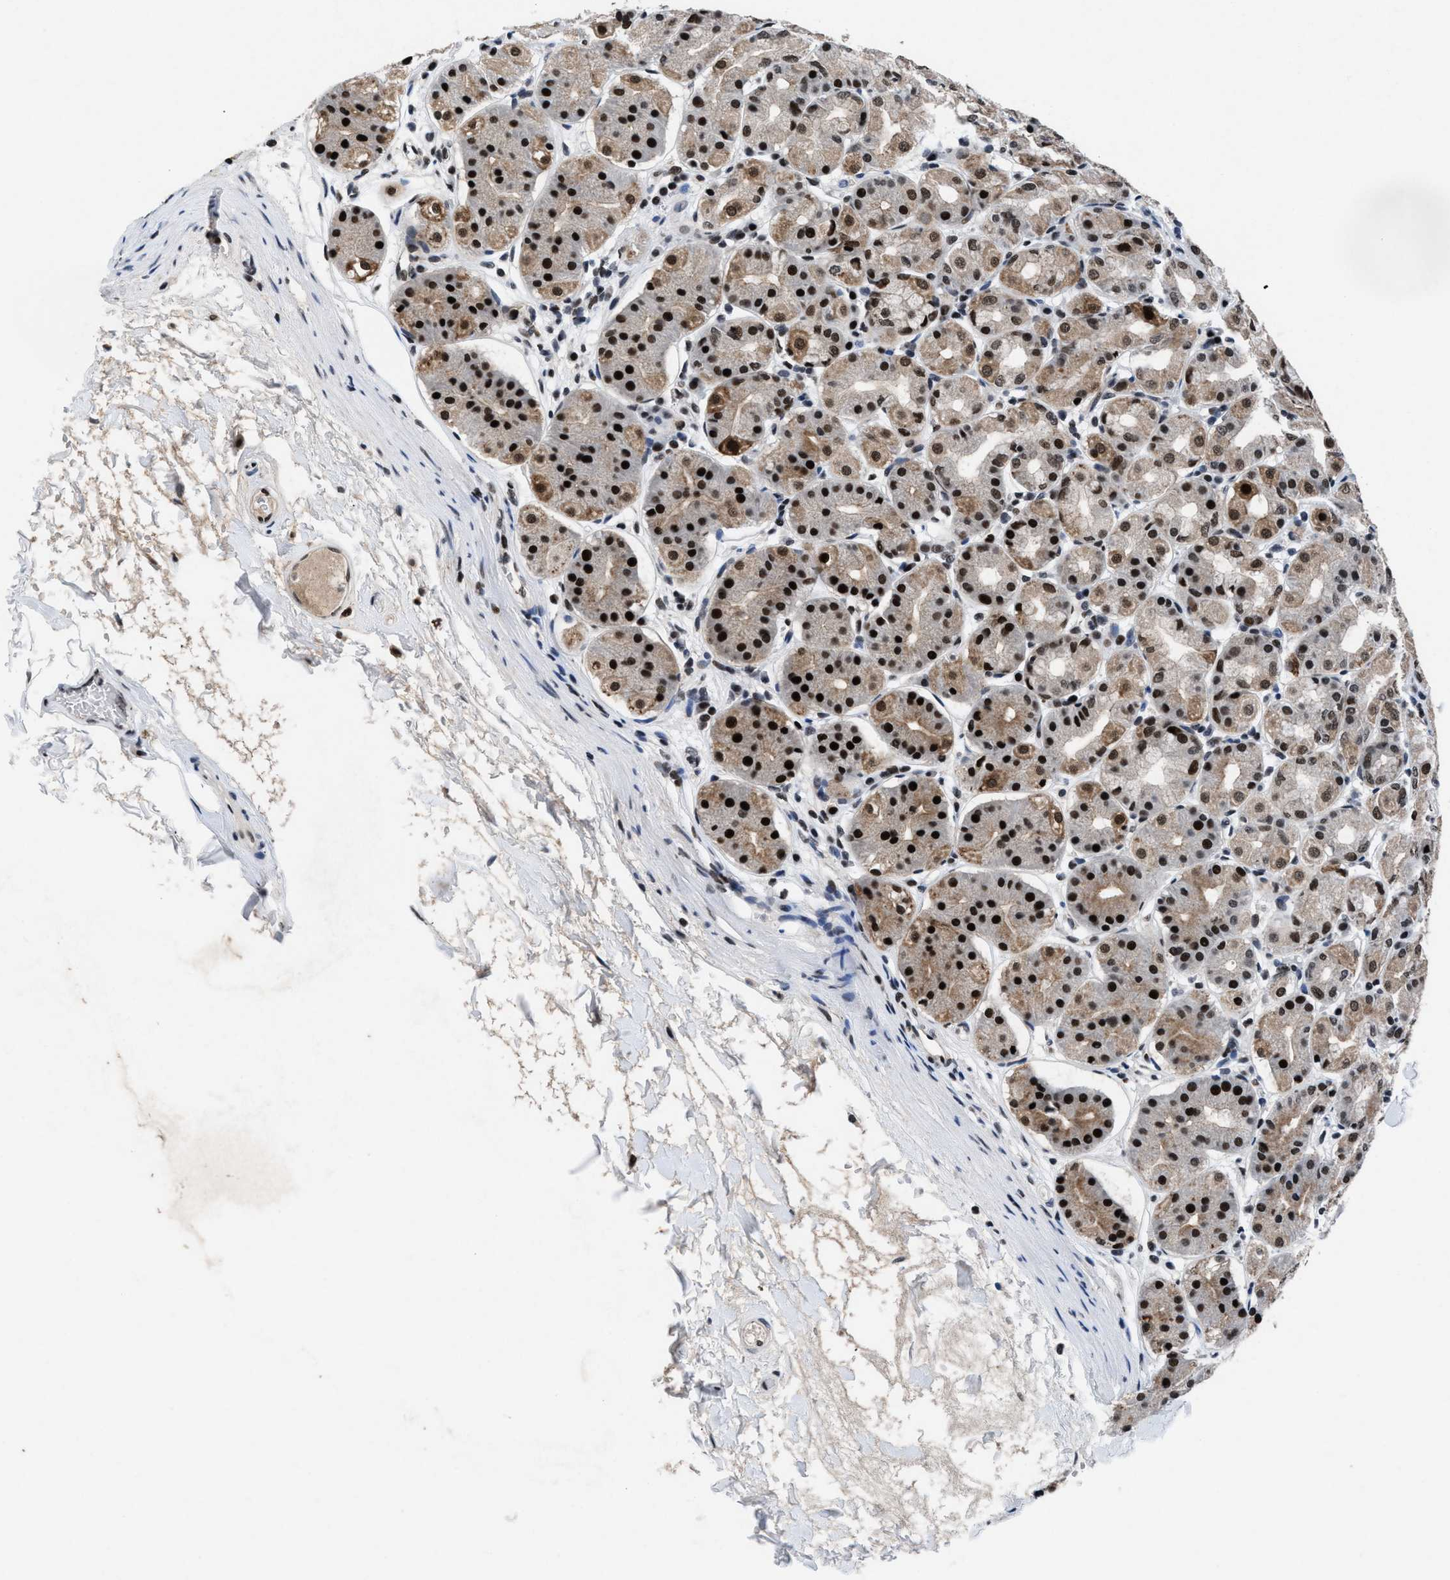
{"staining": {"intensity": "strong", "quantity": ">75%", "location": "cytoplasmic/membranous,nuclear"}, "tissue": "stomach", "cell_type": "Glandular cells", "image_type": "normal", "snomed": [{"axis": "morphology", "description": "Normal tissue, NOS"}, {"axis": "topography", "description": "Stomach"}, {"axis": "topography", "description": "Stomach, lower"}], "caption": "Unremarkable stomach demonstrates strong cytoplasmic/membranous,nuclear positivity in about >75% of glandular cells.", "gene": "WDR81", "patient": {"sex": "female", "age": 56}}